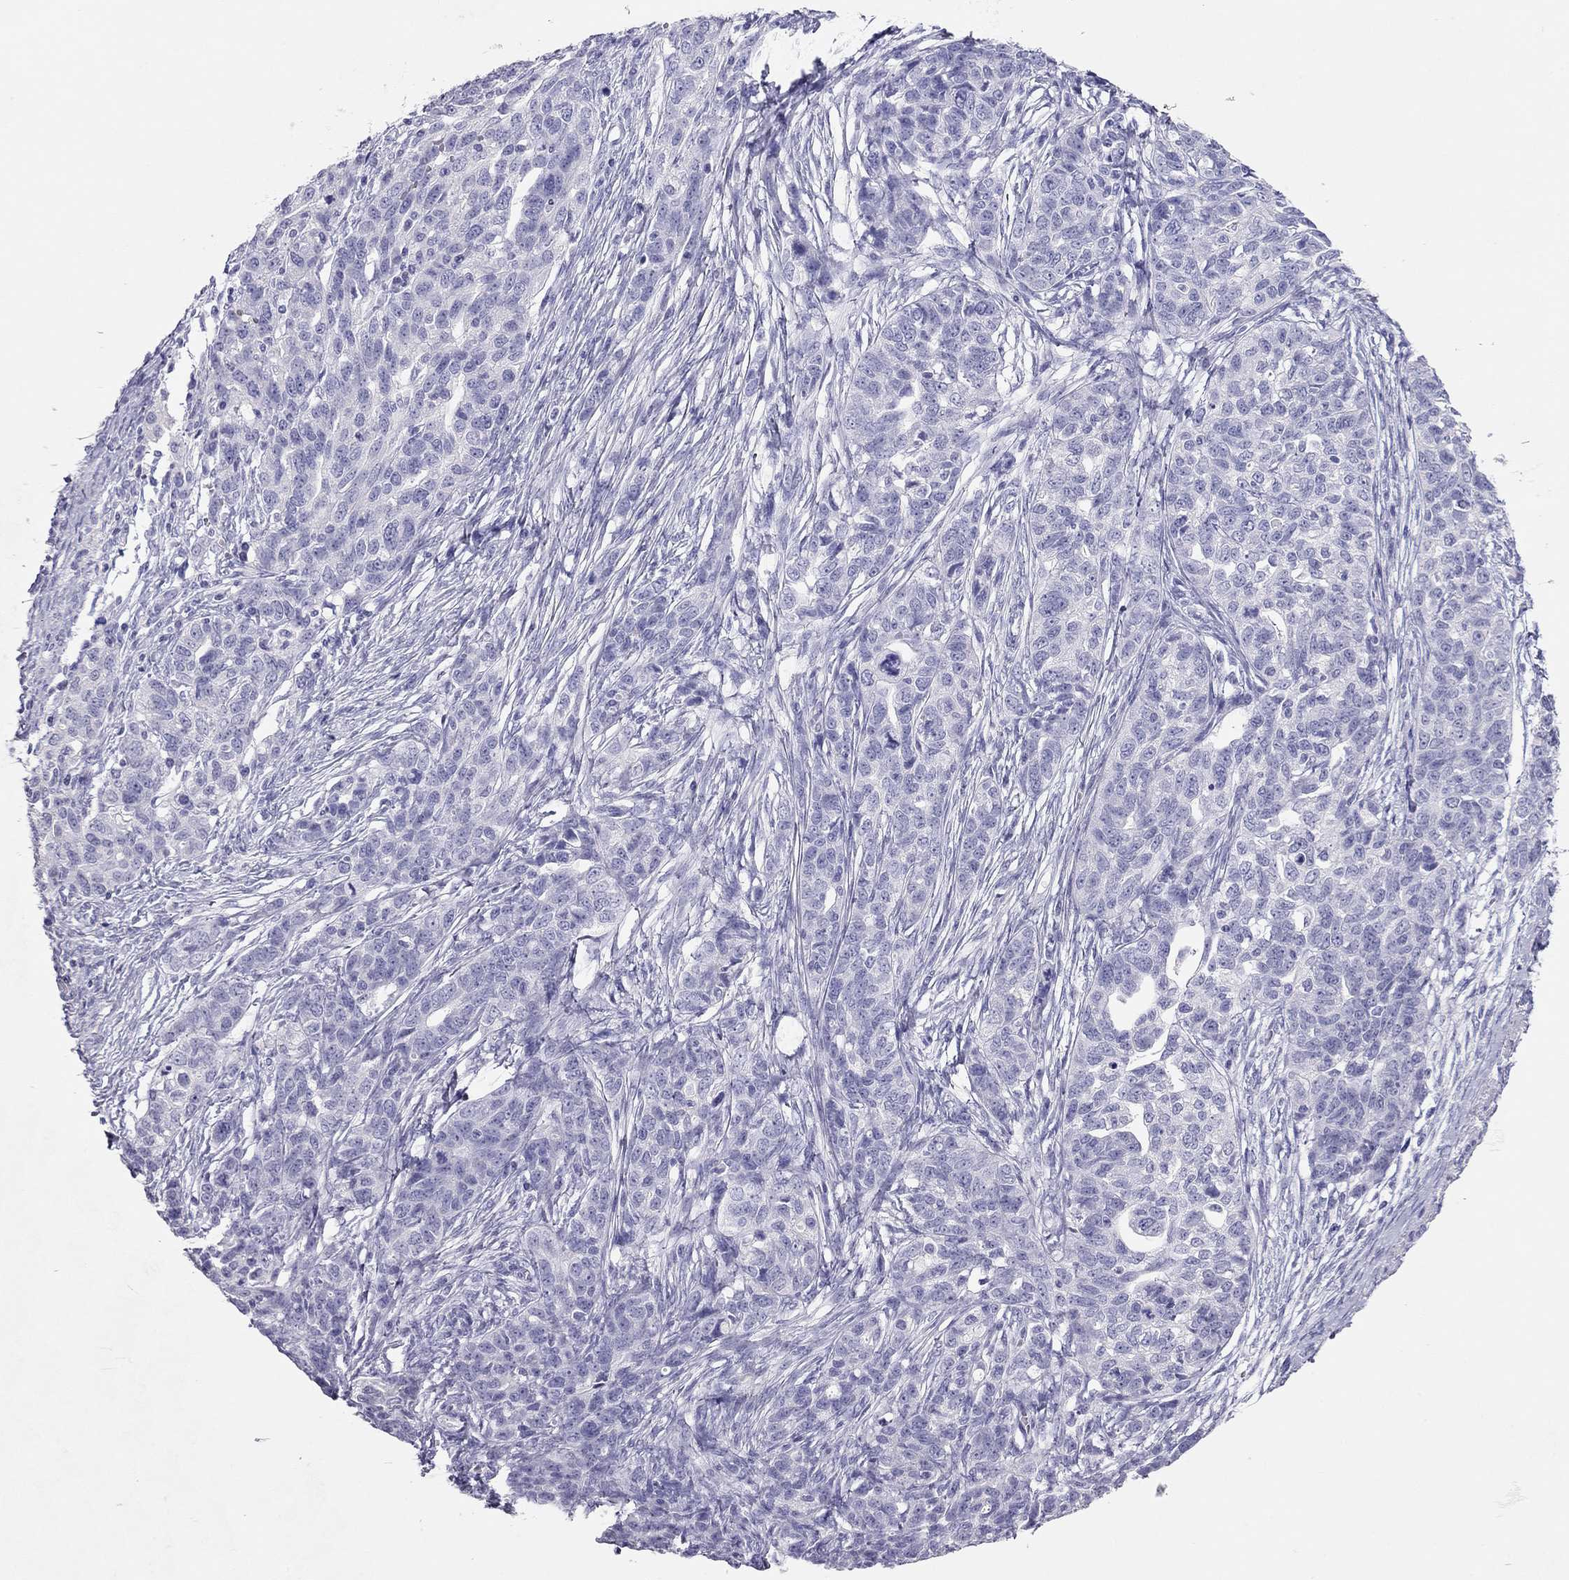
{"staining": {"intensity": "negative", "quantity": "none", "location": "none"}, "tissue": "ovarian cancer", "cell_type": "Tumor cells", "image_type": "cancer", "snomed": [{"axis": "morphology", "description": "Cystadenocarcinoma, serous, NOS"}, {"axis": "topography", "description": "Ovary"}], "caption": "There is no significant expression in tumor cells of ovarian cancer.", "gene": "TSHB", "patient": {"sex": "female", "age": 71}}